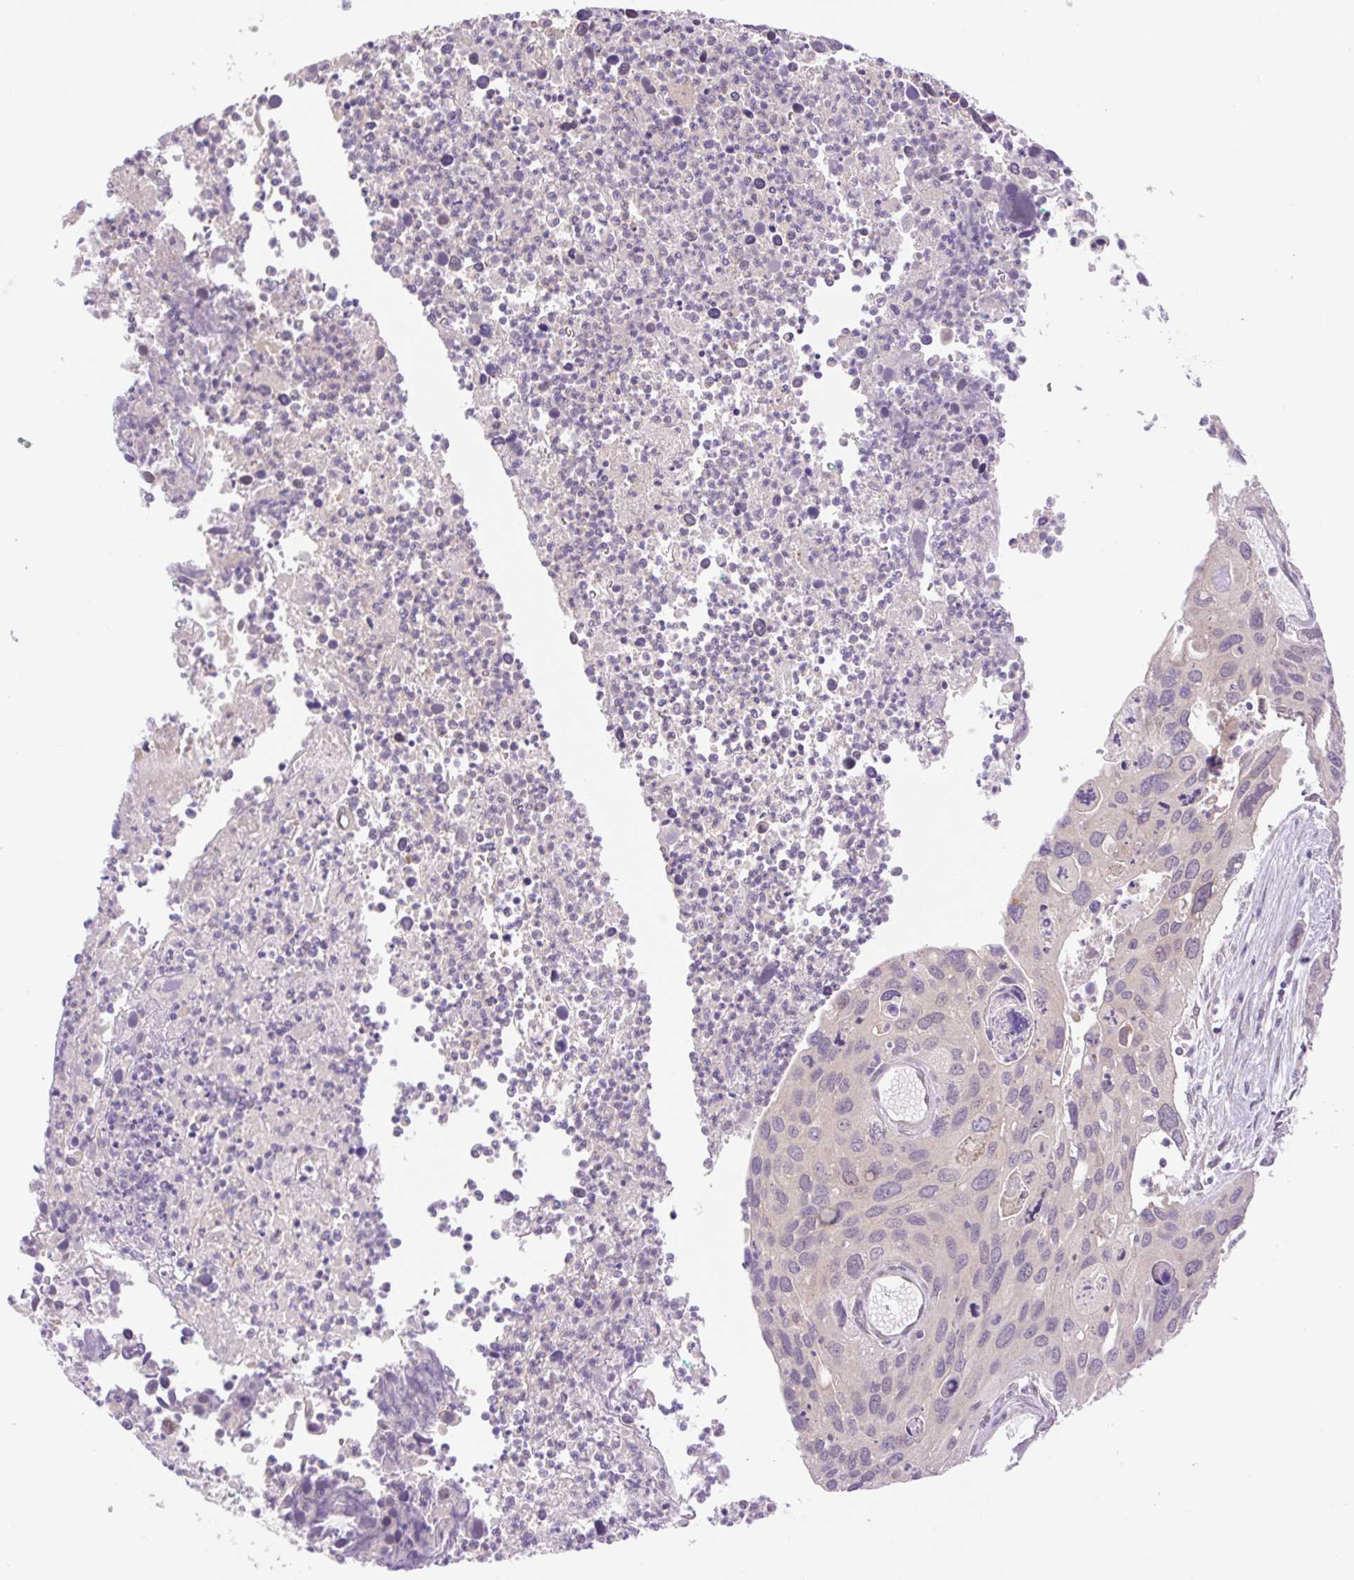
{"staining": {"intensity": "negative", "quantity": "none", "location": "none"}, "tissue": "cervical cancer", "cell_type": "Tumor cells", "image_type": "cancer", "snomed": [{"axis": "morphology", "description": "Squamous cell carcinoma, NOS"}, {"axis": "topography", "description": "Cervix"}], "caption": "High power microscopy image of an IHC image of cervical cancer, revealing no significant expression in tumor cells.", "gene": "VPS25", "patient": {"sex": "female", "age": 55}}